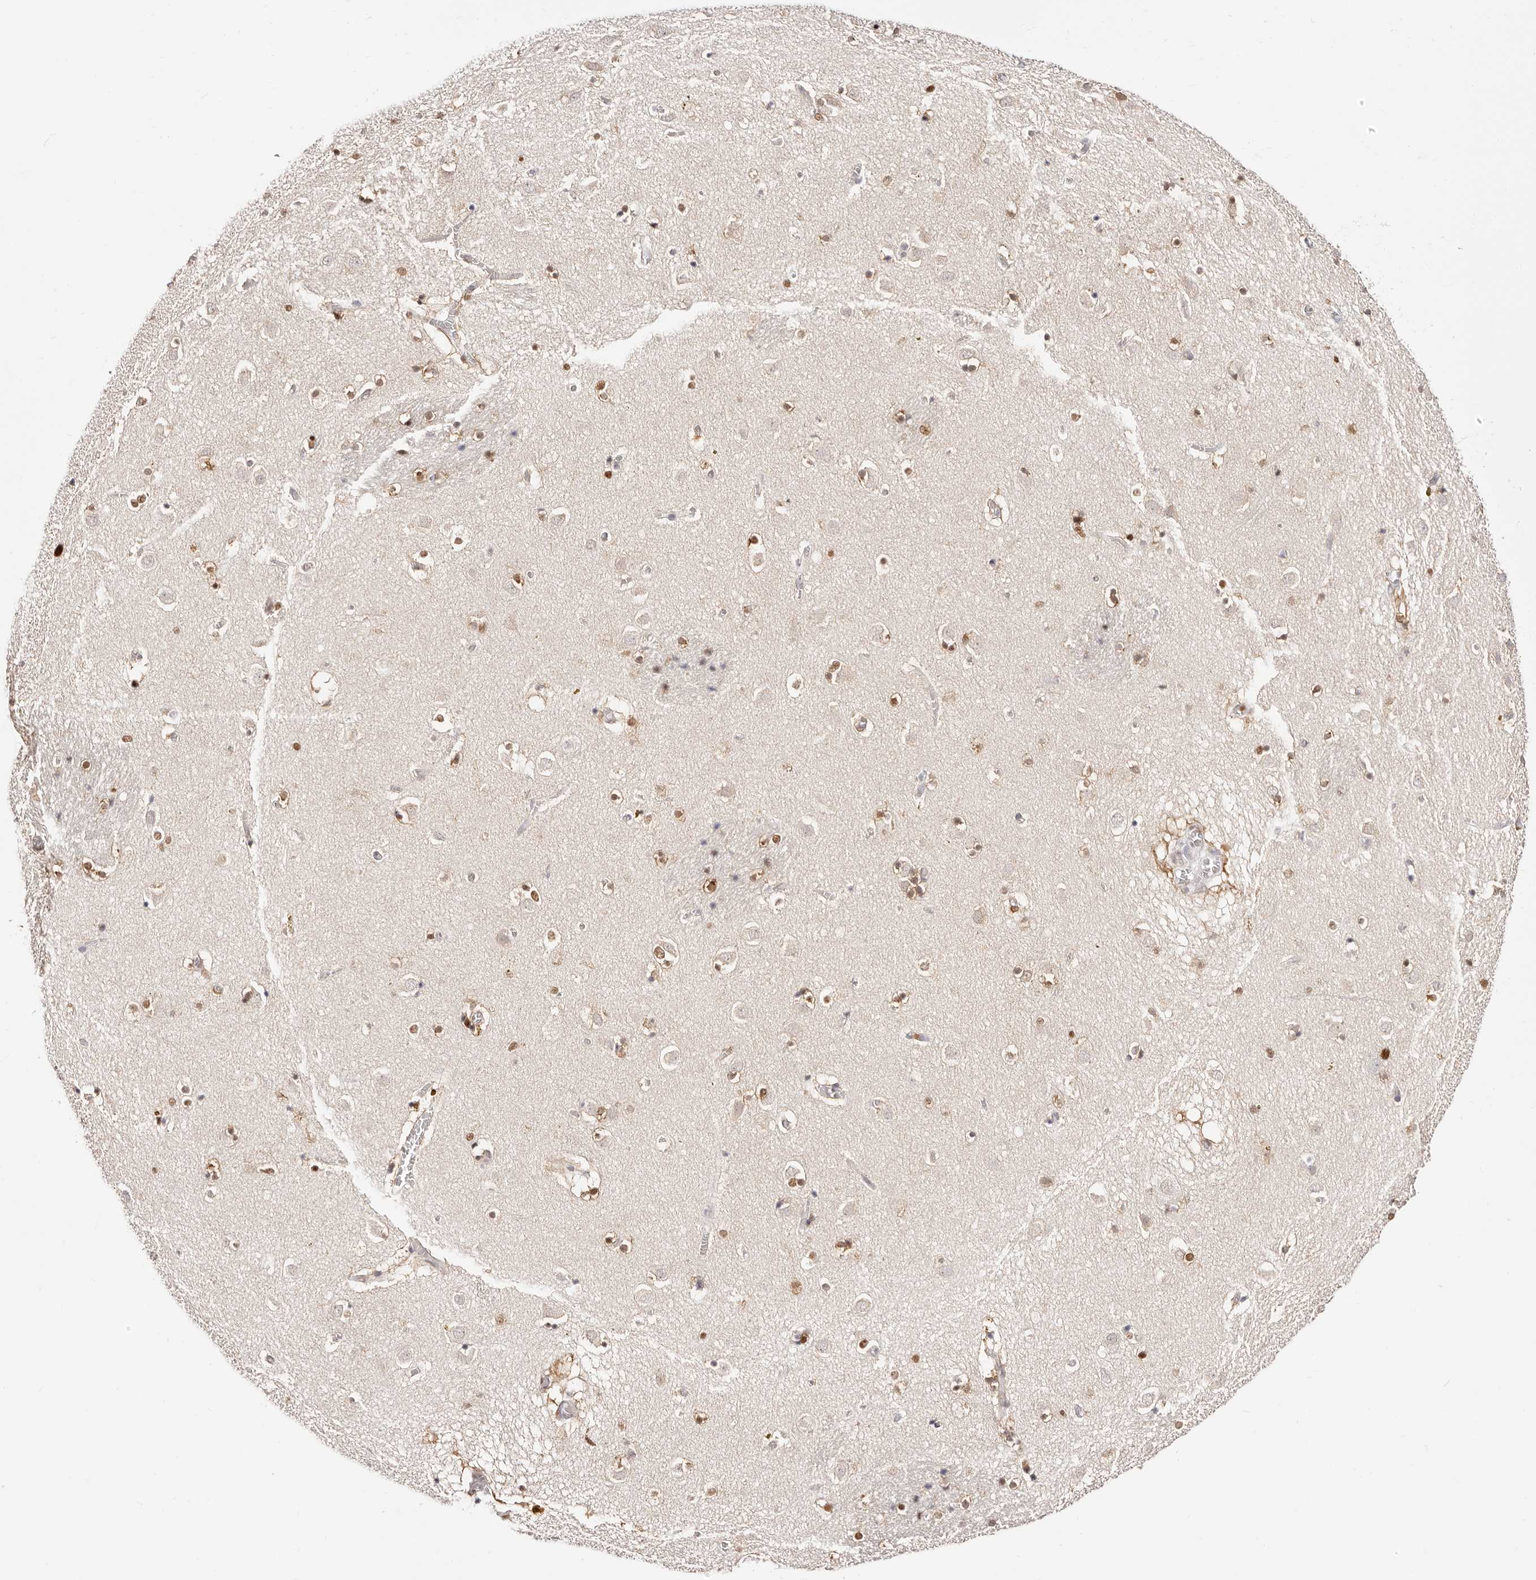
{"staining": {"intensity": "strong", "quantity": "25%-75%", "location": "nuclear"}, "tissue": "caudate", "cell_type": "Glial cells", "image_type": "normal", "snomed": [{"axis": "morphology", "description": "Normal tissue, NOS"}, {"axis": "topography", "description": "Lateral ventricle wall"}], "caption": "Immunohistochemical staining of normal human caudate reveals high levels of strong nuclear positivity in approximately 25%-75% of glial cells.", "gene": "TKT", "patient": {"sex": "male", "age": 70}}